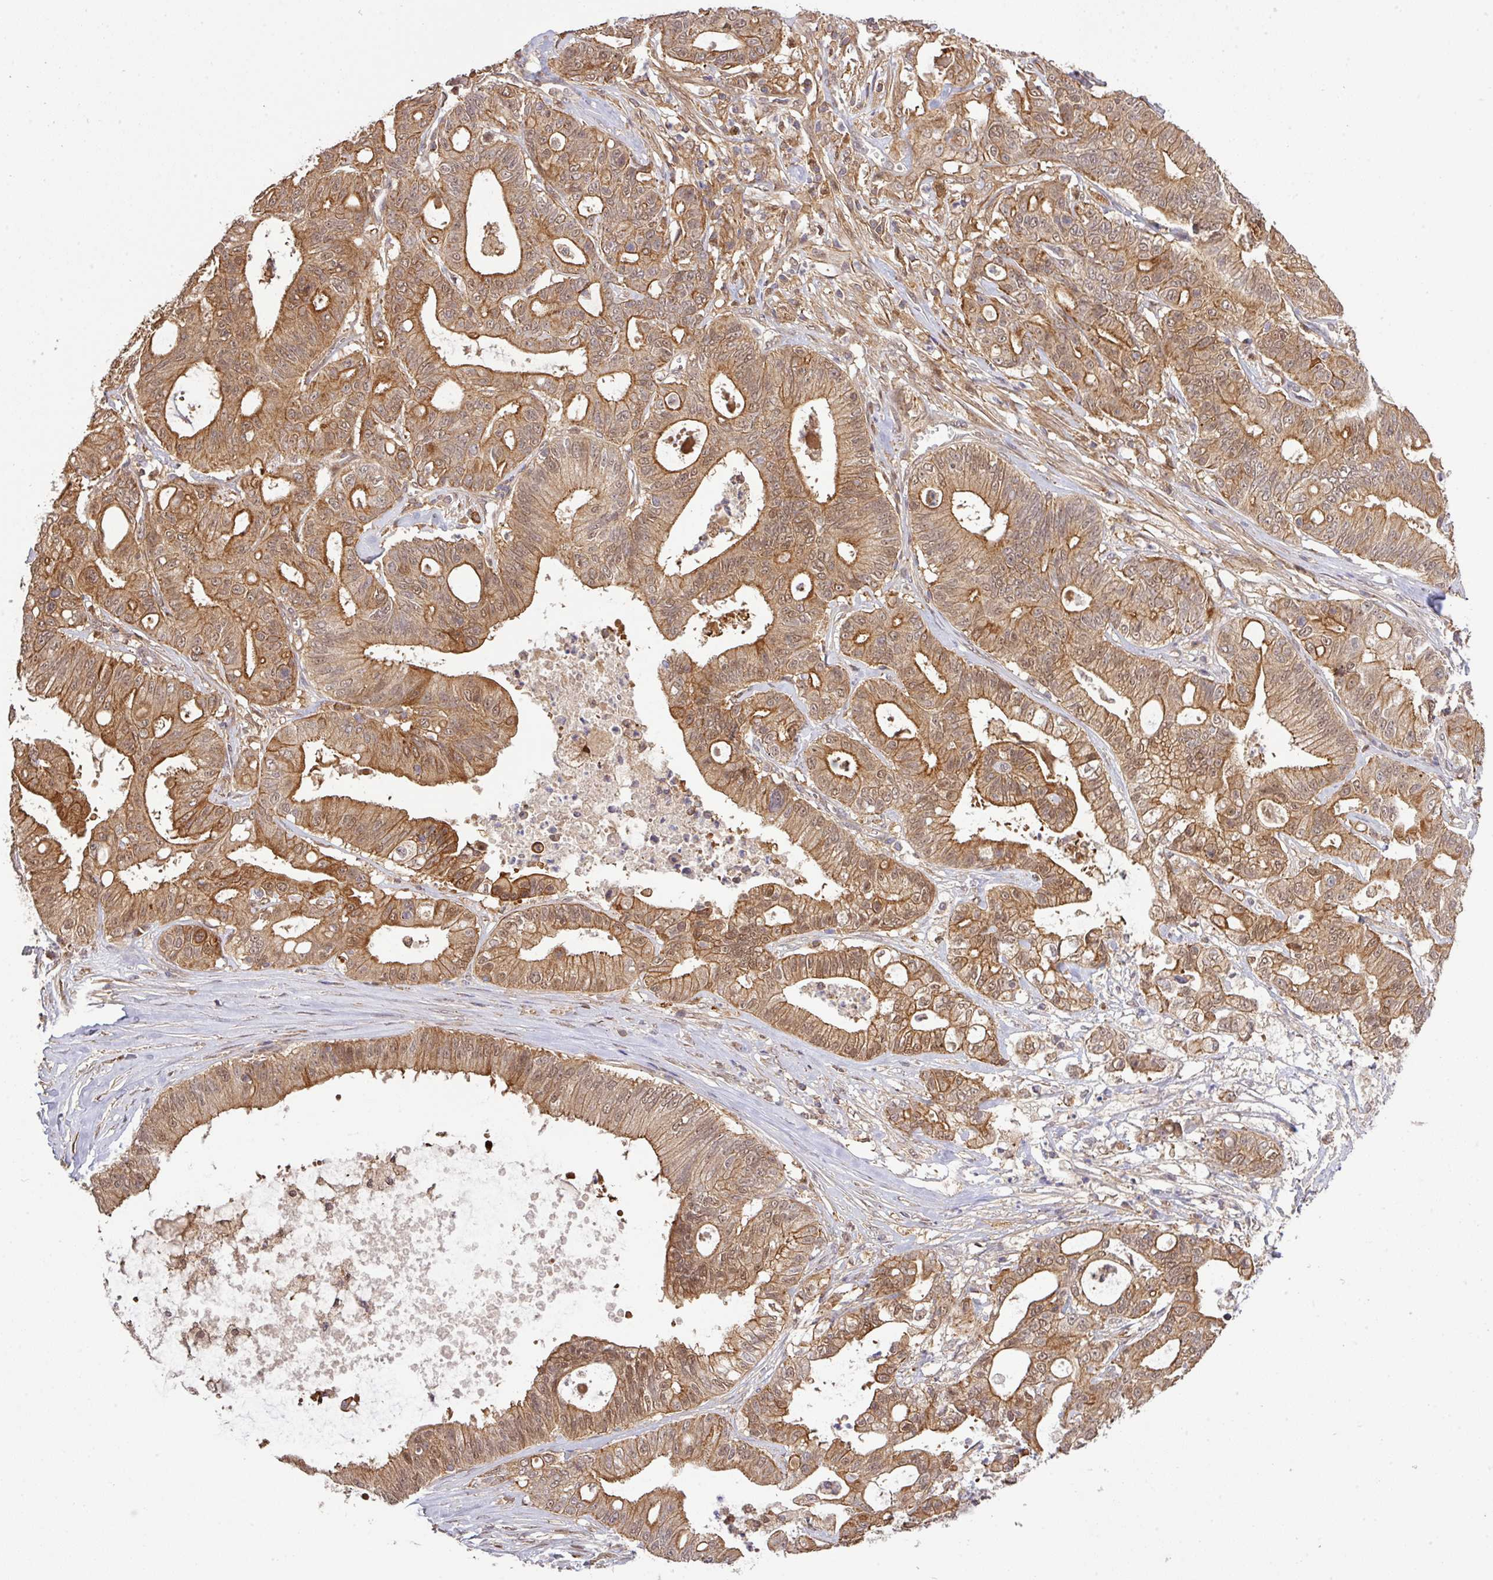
{"staining": {"intensity": "moderate", "quantity": ">75%", "location": "cytoplasmic/membranous,nuclear"}, "tissue": "ovarian cancer", "cell_type": "Tumor cells", "image_type": "cancer", "snomed": [{"axis": "morphology", "description": "Cystadenocarcinoma, mucinous, NOS"}, {"axis": "topography", "description": "Ovary"}], "caption": "Immunohistochemical staining of ovarian cancer demonstrates medium levels of moderate cytoplasmic/membranous and nuclear expression in about >75% of tumor cells.", "gene": "ARPIN", "patient": {"sex": "female", "age": 70}}